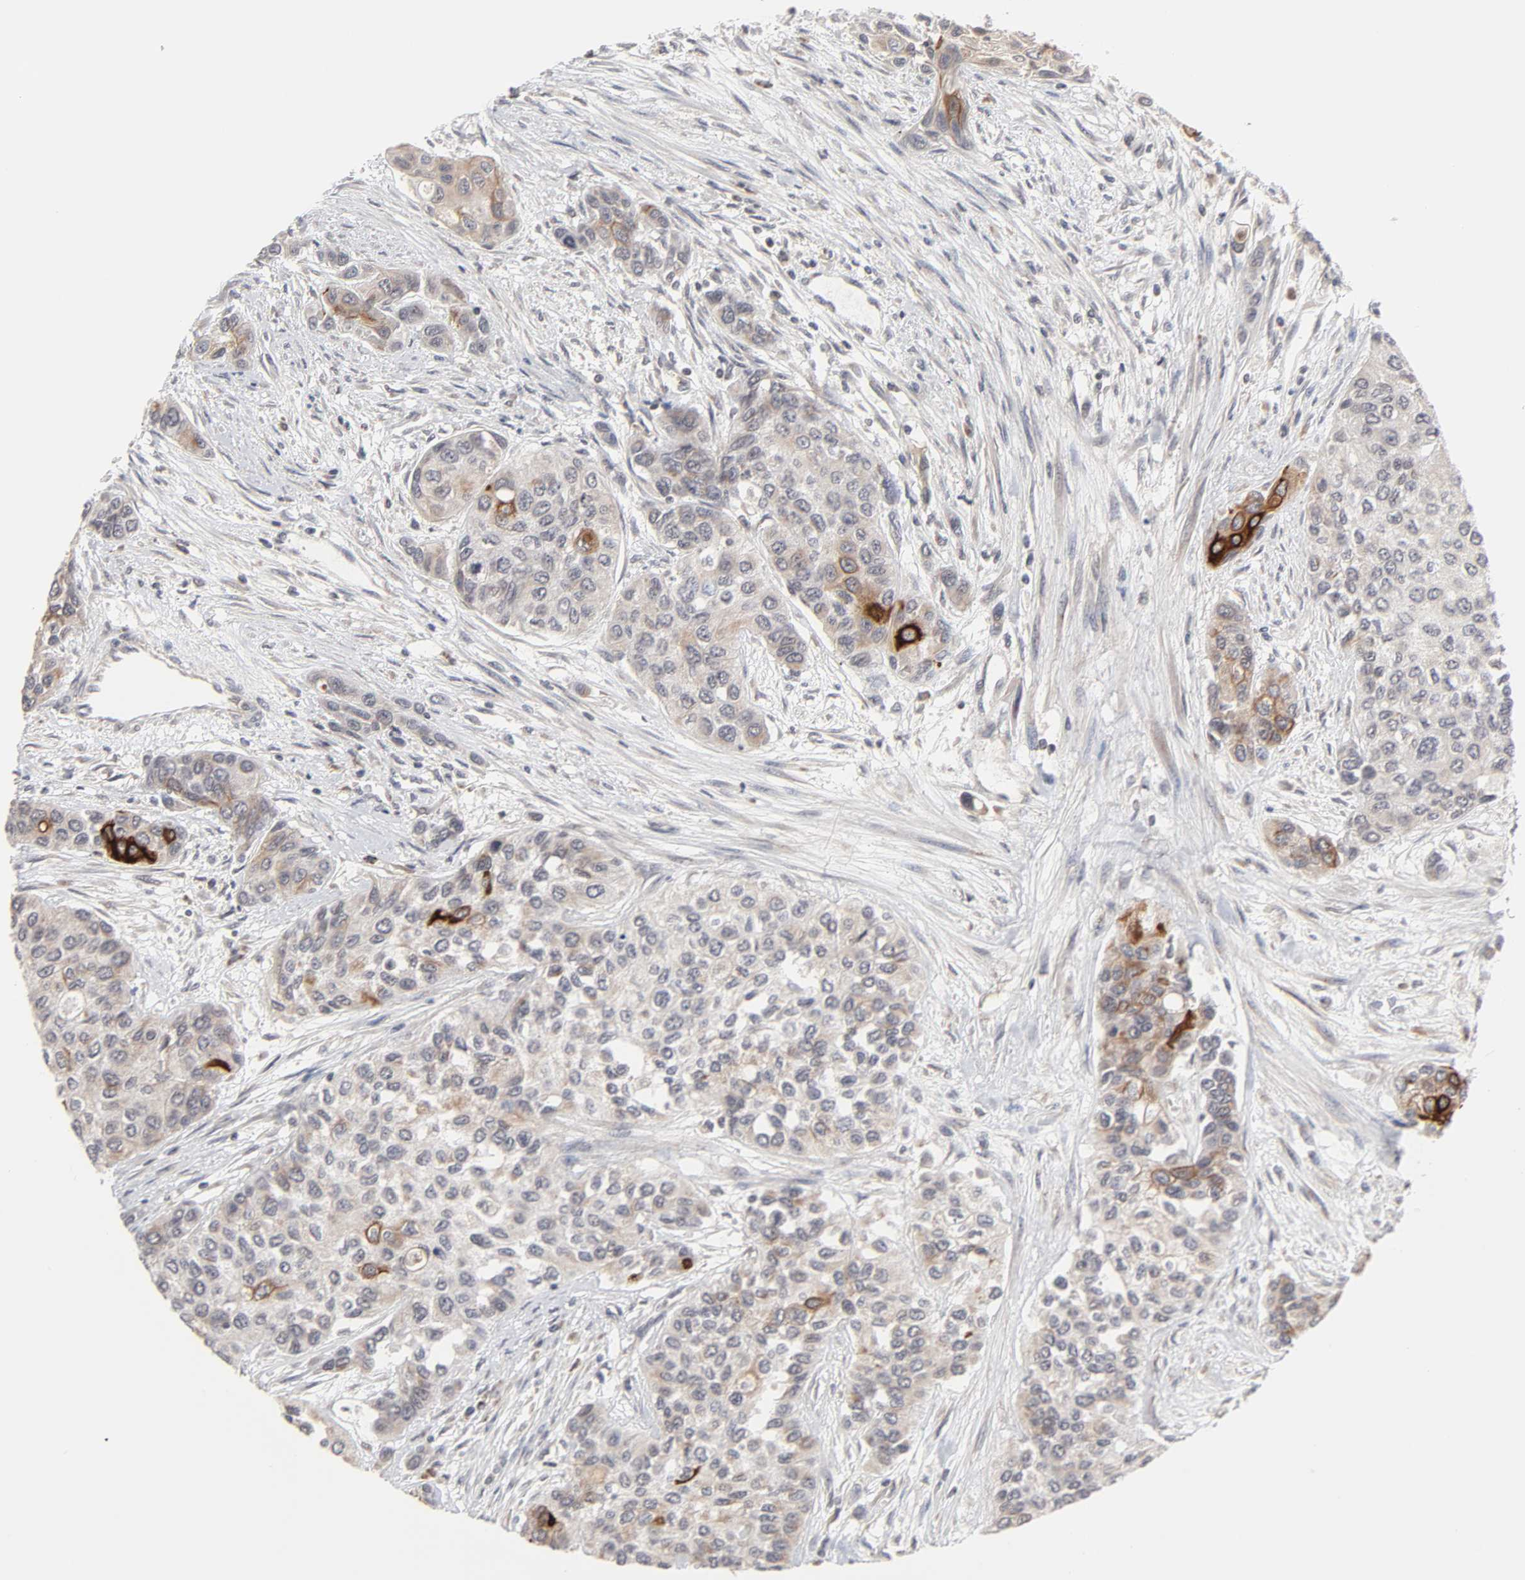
{"staining": {"intensity": "strong", "quantity": ">75%", "location": "cytoplasmic/membranous"}, "tissue": "urothelial cancer", "cell_type": "Tumor cells", "image_type": "cancer", "snomed": [{"axis": "morphology", "description": "Urothelial carcinoma, High grade"}, {"axis": "topography", "description": "Urinary bladder"}], "caption": "High-grade urothelial carcinoma tissue displays strong cytoplasmic/membranous expression in approximately >75% of tumor cells", "gene": "AUH", "patient": {"sex": "female", "age": 56}}